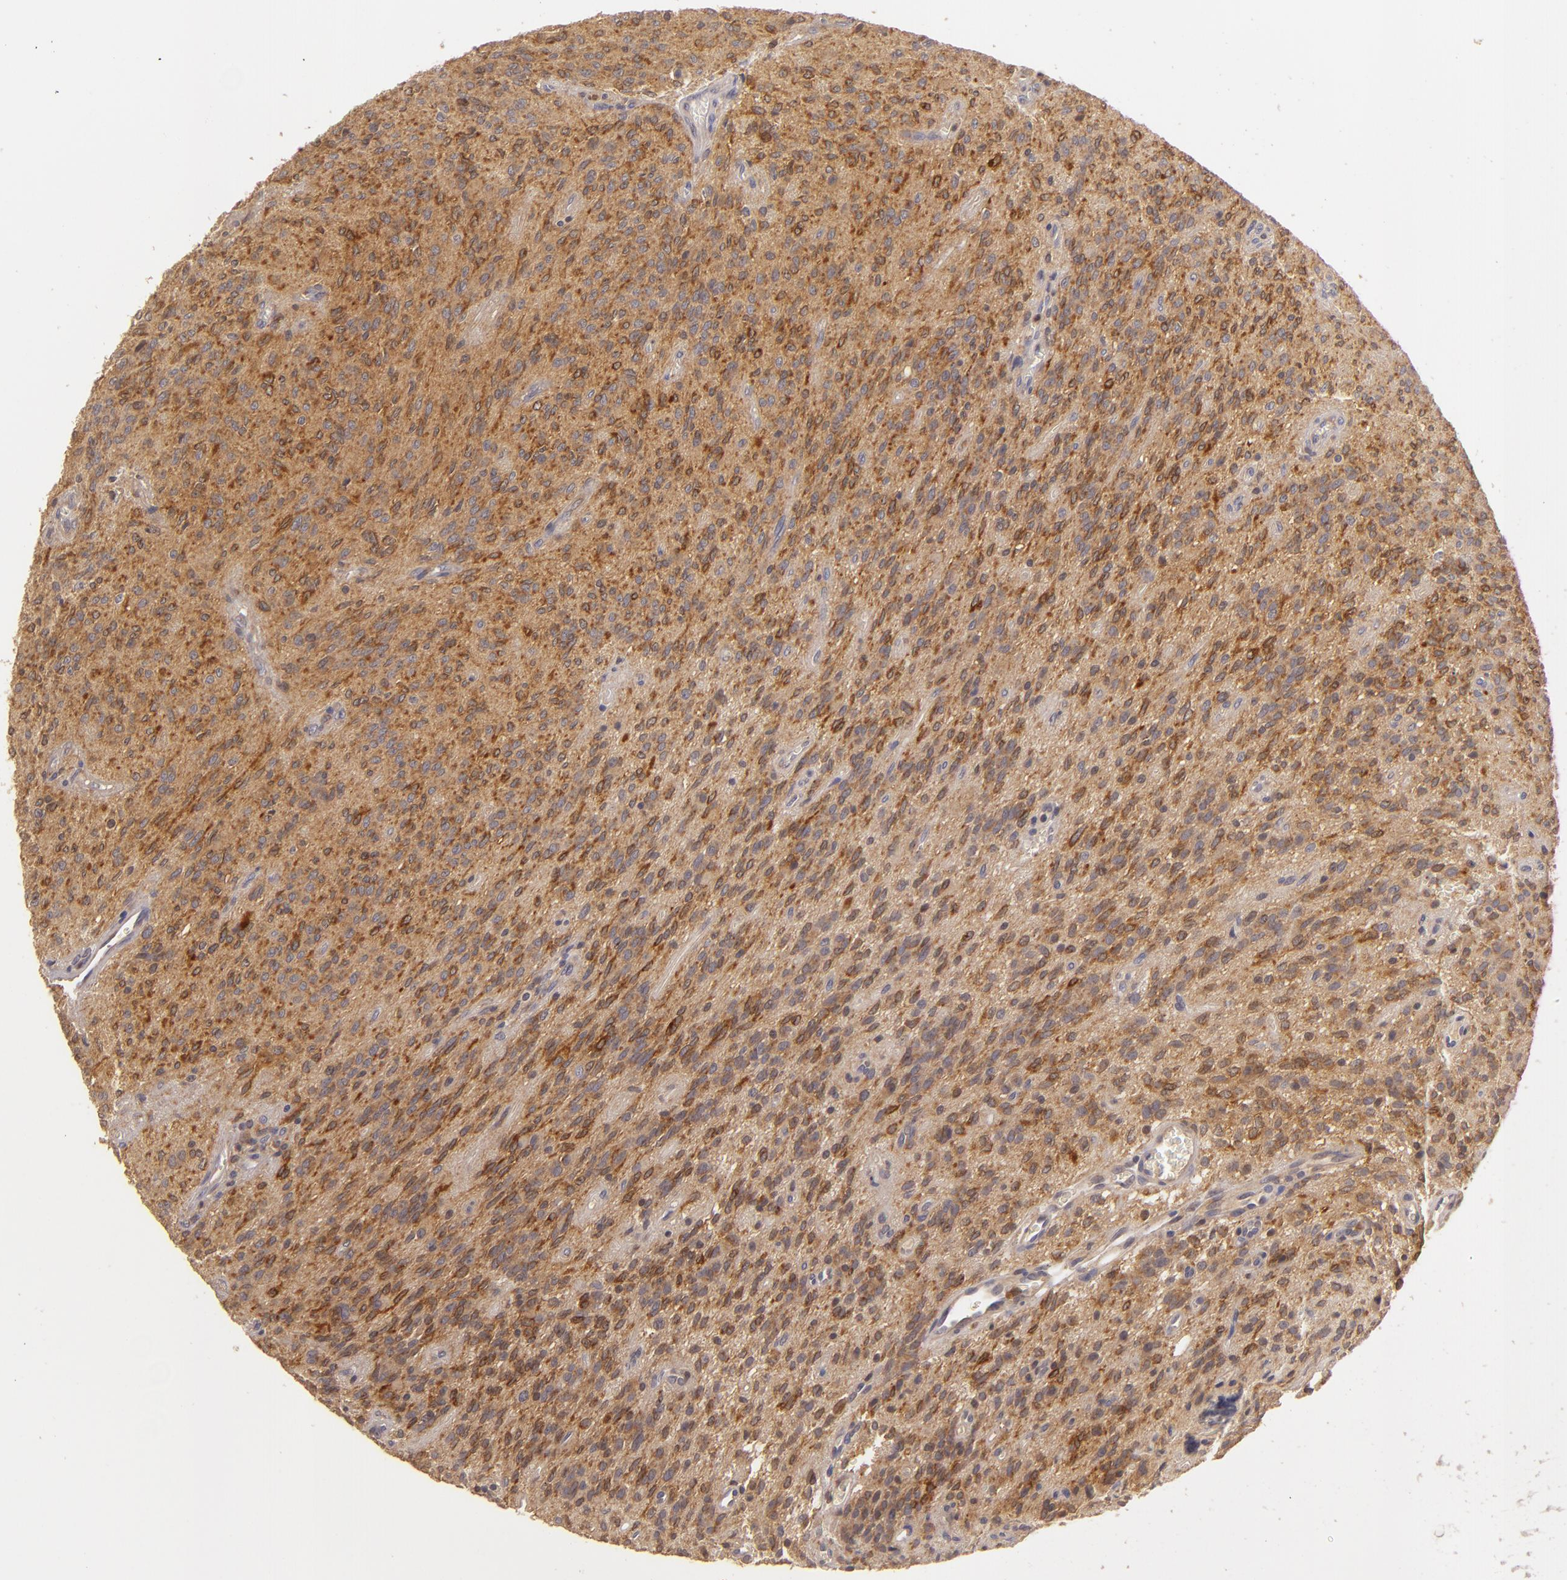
{"staining": {"intensity": "strong", "quantity": ">75%", "location": "cytoplasmic/membranous"}, "tissue": "glioma", "cell_type": "Tumor cells", "image_type": "cancer", "snomed": [{"axis": "morphology", "description": "Glioma, malignant, Low grade"}, {"axis": "topography", "description": "Brain"}], "caption": "Human glioma stained for a protein (brown) demonstrates strong cytoplasmic/membranous positive positivity in about >75% of tumor cells.", "gene": "PRKCD", "patient": {"sex": "female", "age": 15}}